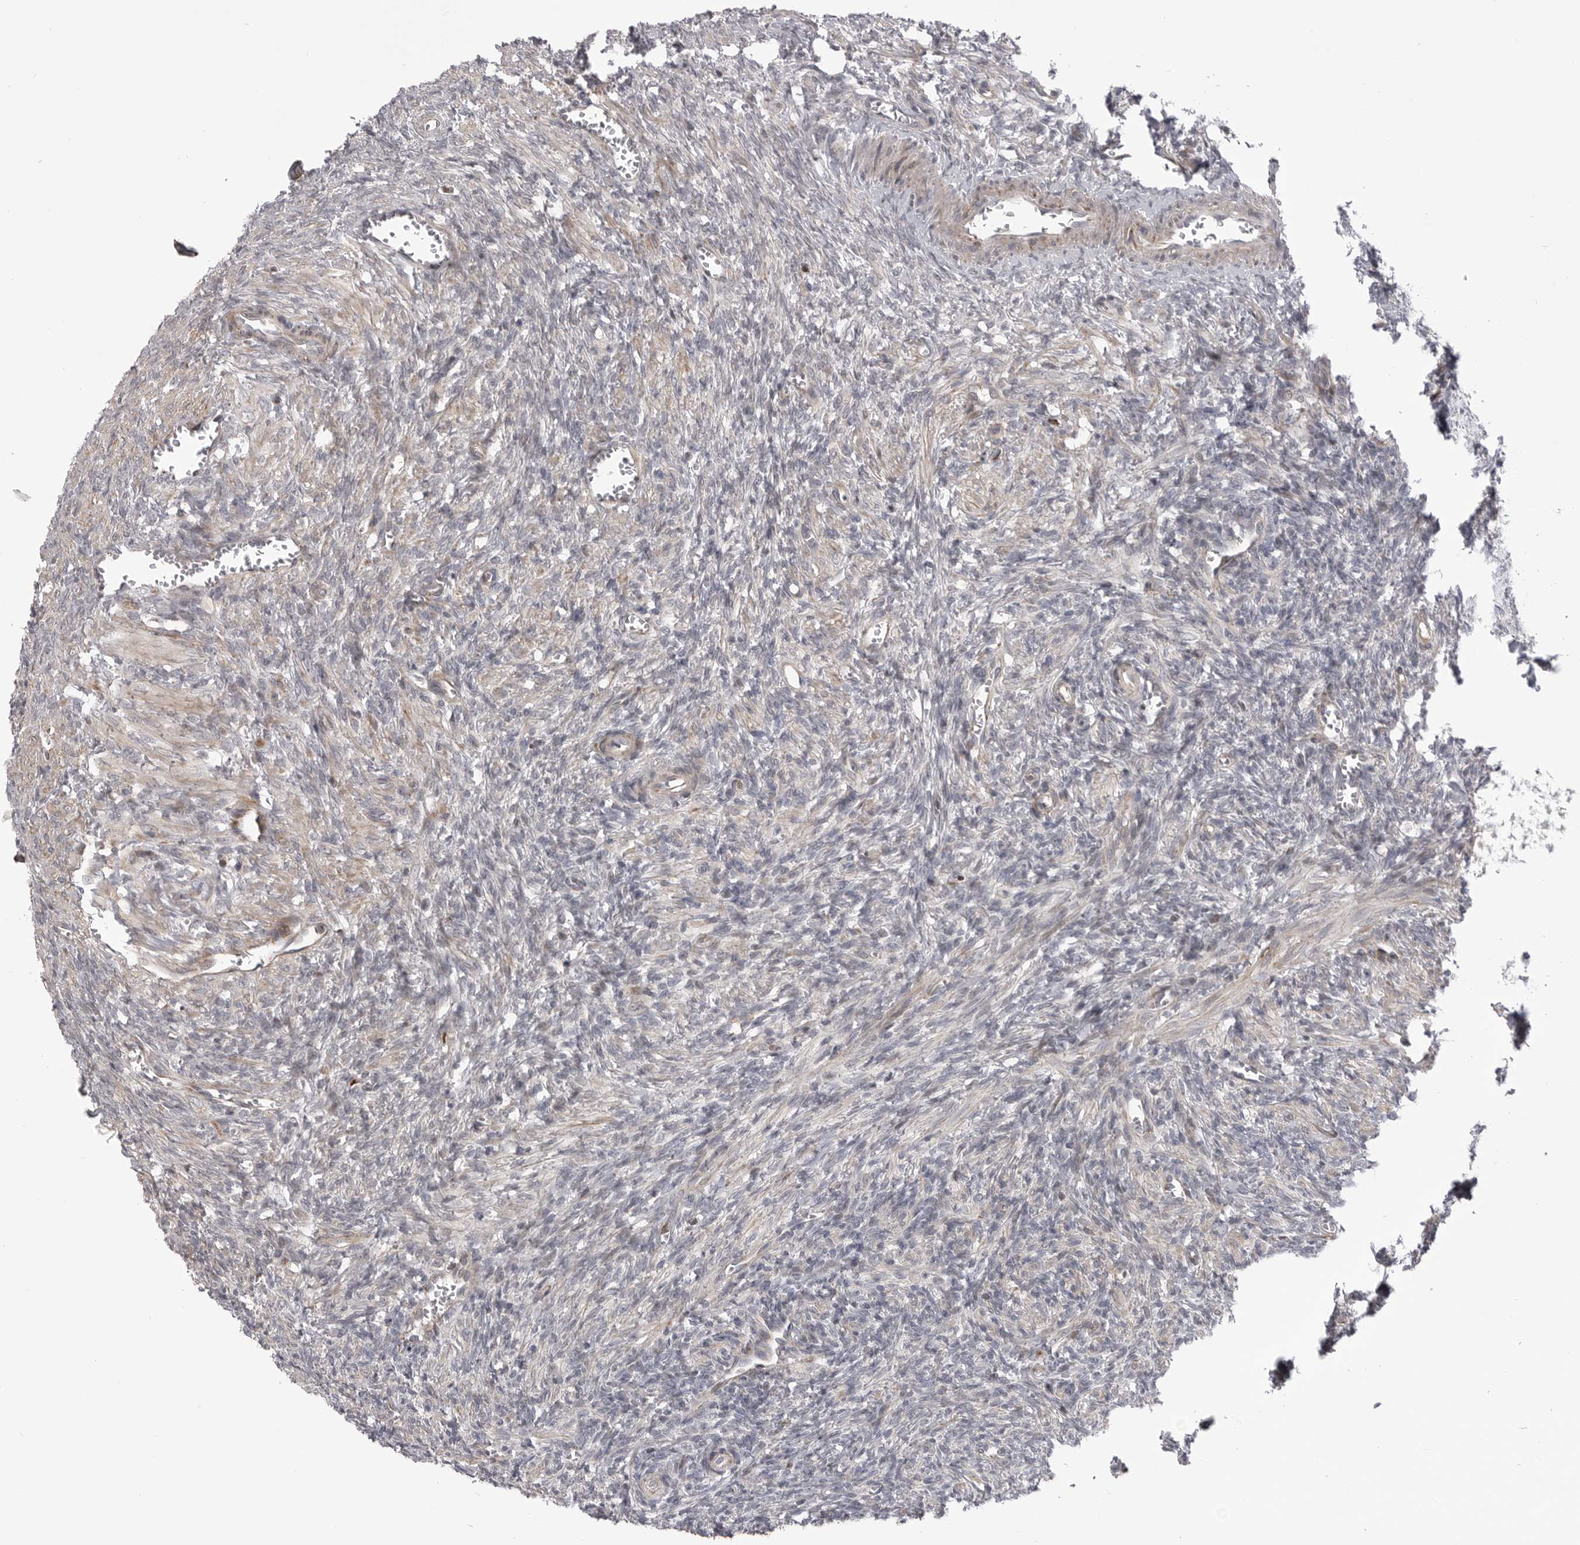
{"staining": {"intensity": "negative", "quantity": "none", "location": "none"}, "tissue": "ovary", "cell_type": "Ovarian stroma cells", "image_type": "normal", "snomed": [{"axis": "morphology", "description": "Normal tissue, NOS"}, {"axis": "topography", "description": "Ovary"}], "caption": "The IHC histopathology image has no significant positivity in ovarian stroma cells of ovary.", "gene": "TMPRSS11F", "patient": {"sex": "female", "age": 27}}